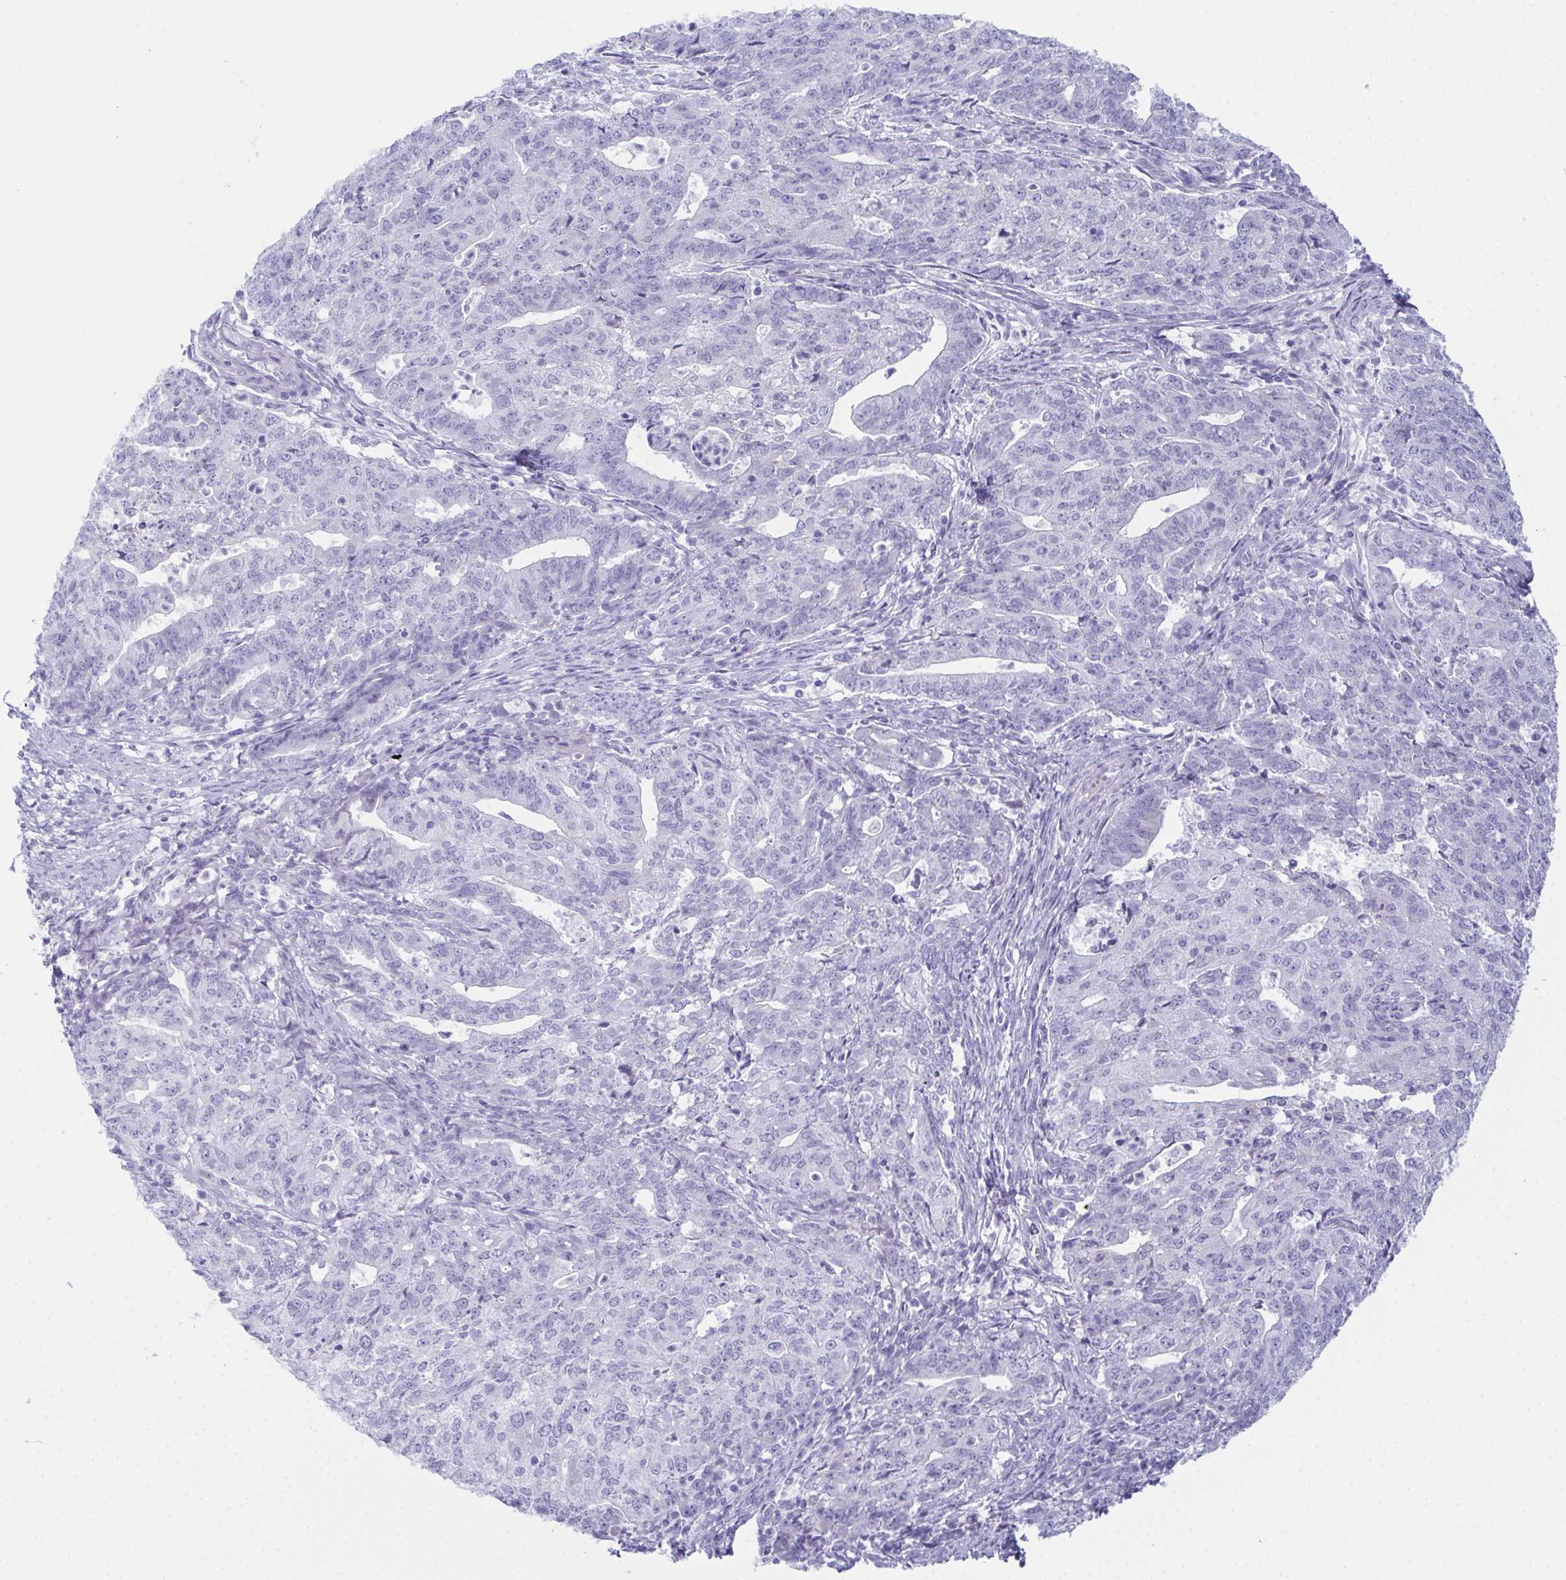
{"staining": {"intensity": "negative", "quantity": "none", "location": "none"}, "tissue": "endometrial cancer", "cell_type": "Tumor cells", "image_type": "cancer", "snomed": [{"axis": "morphology", "description": "Adenocarcinoma, NOS"}, {"axis": "topography", "description": "Endometrium"}], "caption": "Immunohistochemistry (IHC) histopathology image of neoplastic tissue: endometrial cancer (adenocarcinoma) stained with DAB (3,3'-diaminobenzidine) displays no significant protein positivity in tumor cells. (Stains: DAB (3,3'-diaminobenzidine) immunohistochemistry with hematoxylin counter stain, Microscopy: brightfield microscopy at high magnification).", "gene": "TEX19", "patient": {"sex": "female", "age": 82}}